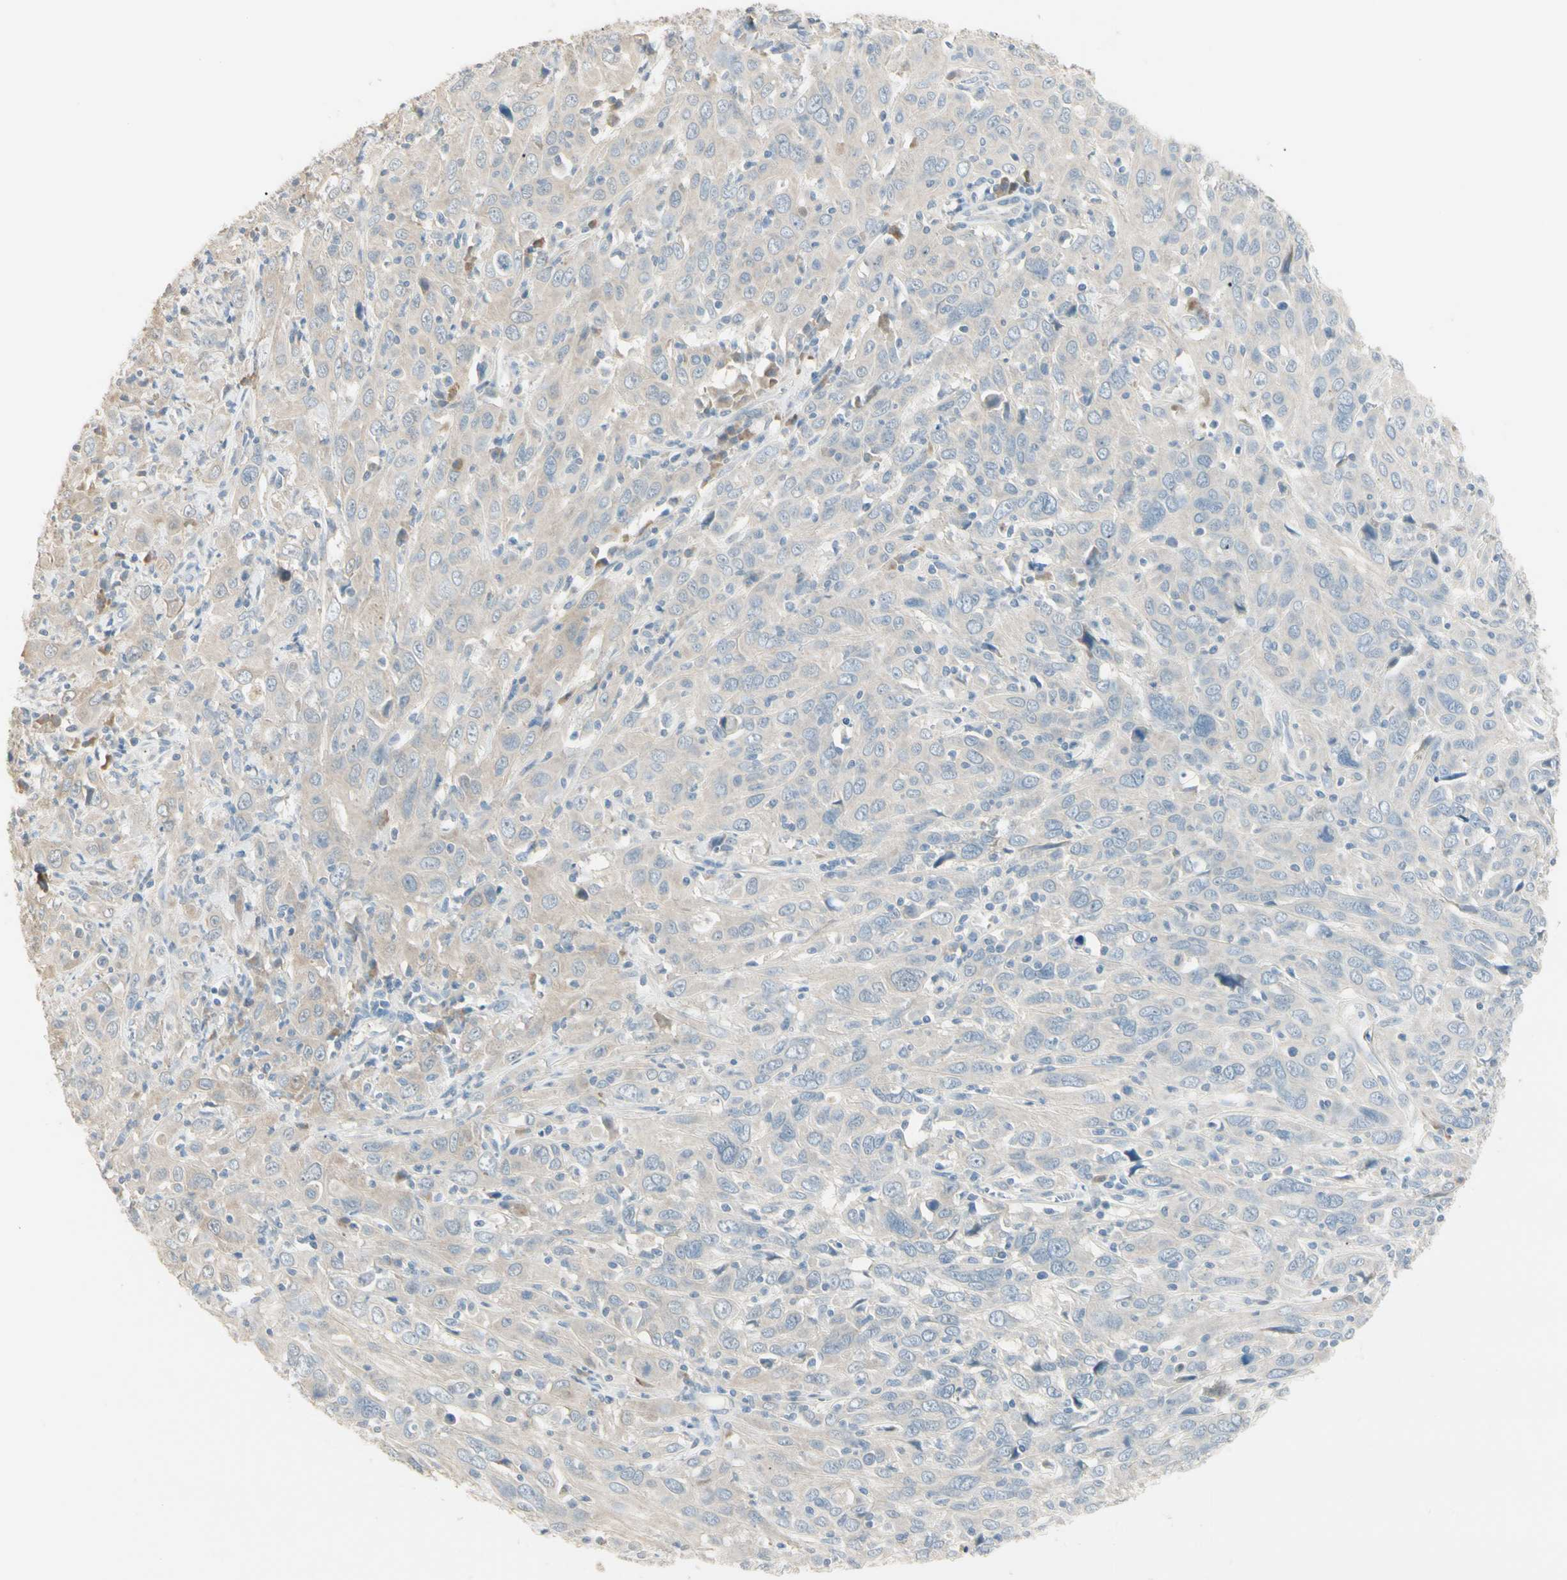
{"staining": {"intensity": "weak", "quantity": "<25%", "location": "cytoplasmic/membranous"}, "tissue": "cervical cancer", "cell_type": "Tumor cells", "image_type": "cancer", "snomed": [{"axis": "morphology", "description": "Squamous cell carcinoma, NOS"}, {"axis": "topography", "description": "Cervix"}], "caption": "DAB immunohistochemical staining of human cervical cancer (squamous cell carcinoma) demonstrates no significant staining in tumor cells.", "gene": "GNE", "patient": {"sex": "female", "age": 46}}